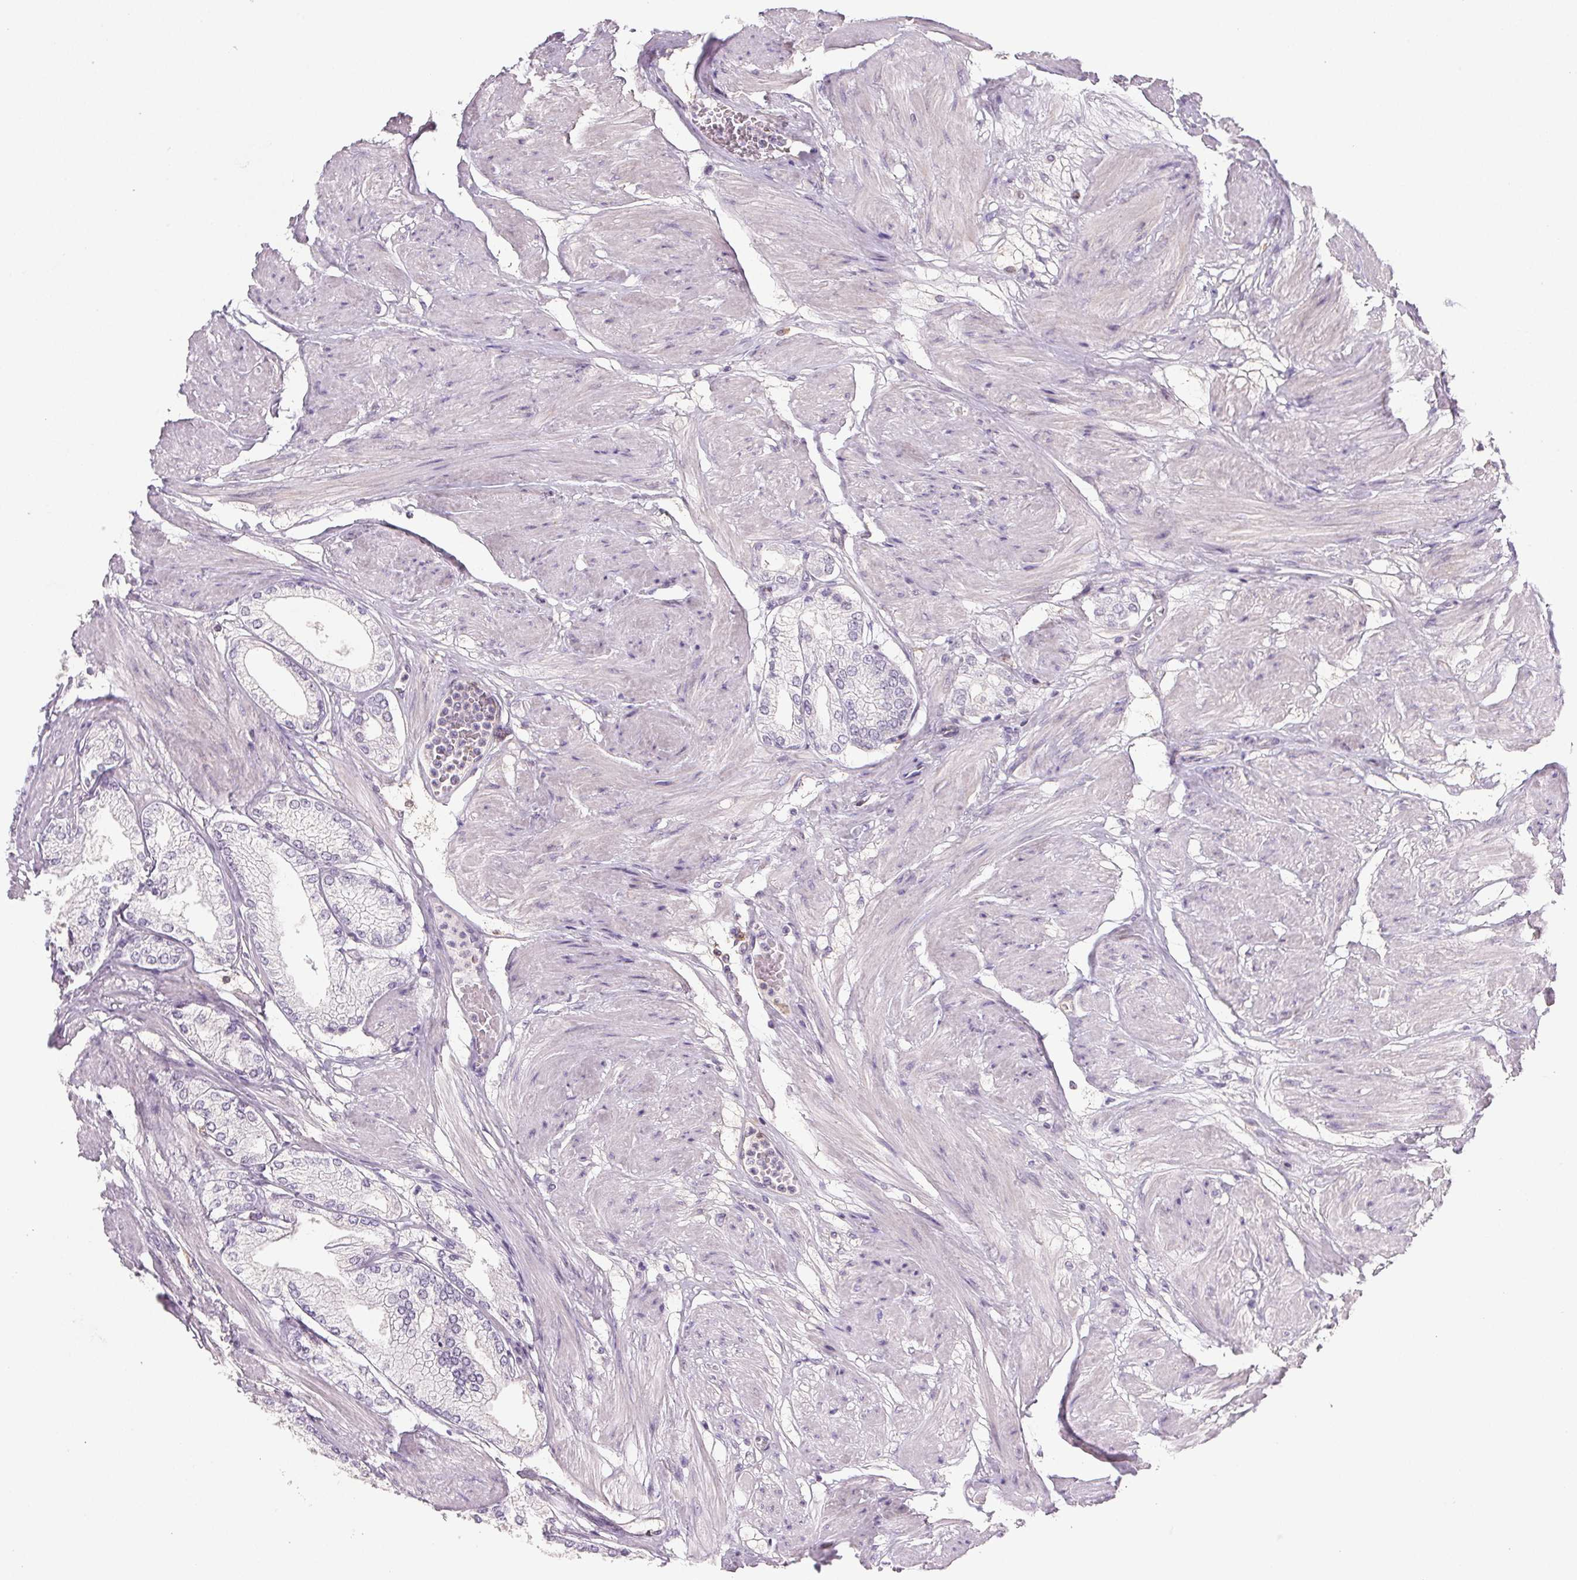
{"staining": {"intensity": "negative", "quantity": "none", "location": "none"}, "tissue": "prostate cancer", "cell_type": "Tumor cells", "image_type": "cancer", "snomed": [{"axis": "morphology", "description": "Adenocarcinoma, High grade"}, {"axis": "topography", "description": "Prostate"}], "caption": "Prostate adenocarcinoma (high-grade) was stained to show a protein in brown. There is no significant expression in tumor cells. (IHC, brightfield microscopy, high magnification).", "gene": "GBP1", "patient": {"sex": "male", "age": 68}}